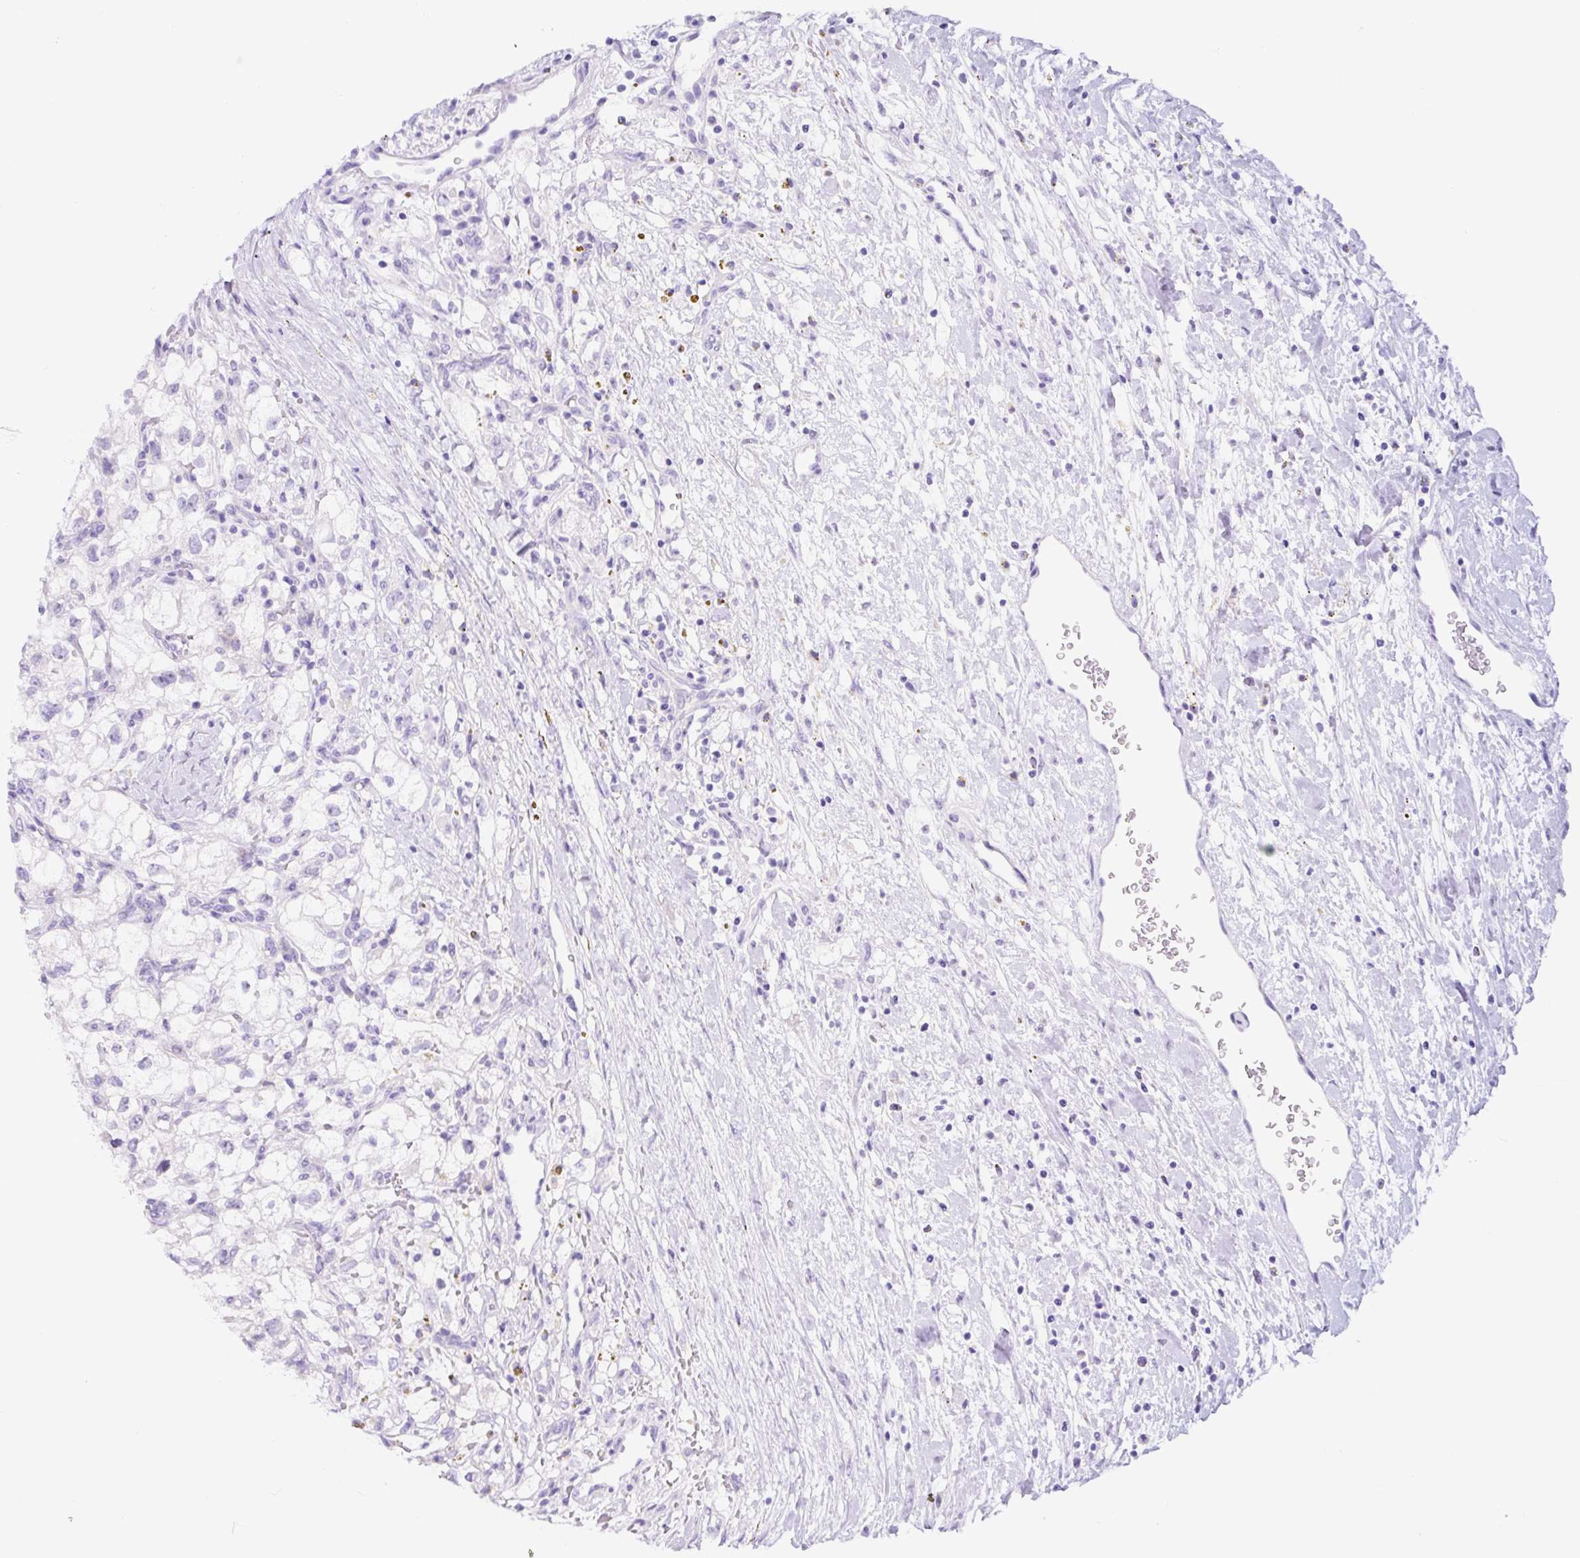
{"staining": {"intensity": "negative", "quantity": "none", "location": "none"}, "tissue": "renal cancer", "cell_type": "Tumor cells", "image_type": "cancer", "snomed": [{"axis": "morphology", "description": "Adenocarcinoma, NOS"}, {"axis": "topography", "description": "Kidney"}], "caption": "Immunohistochemistry (IHC) histopathology image of renal cancer stained for a protein (brown), which exhibits no staining in tumor cells.", "gene": "ZNF596", "patient": {"sex": "male", "age": 59}}